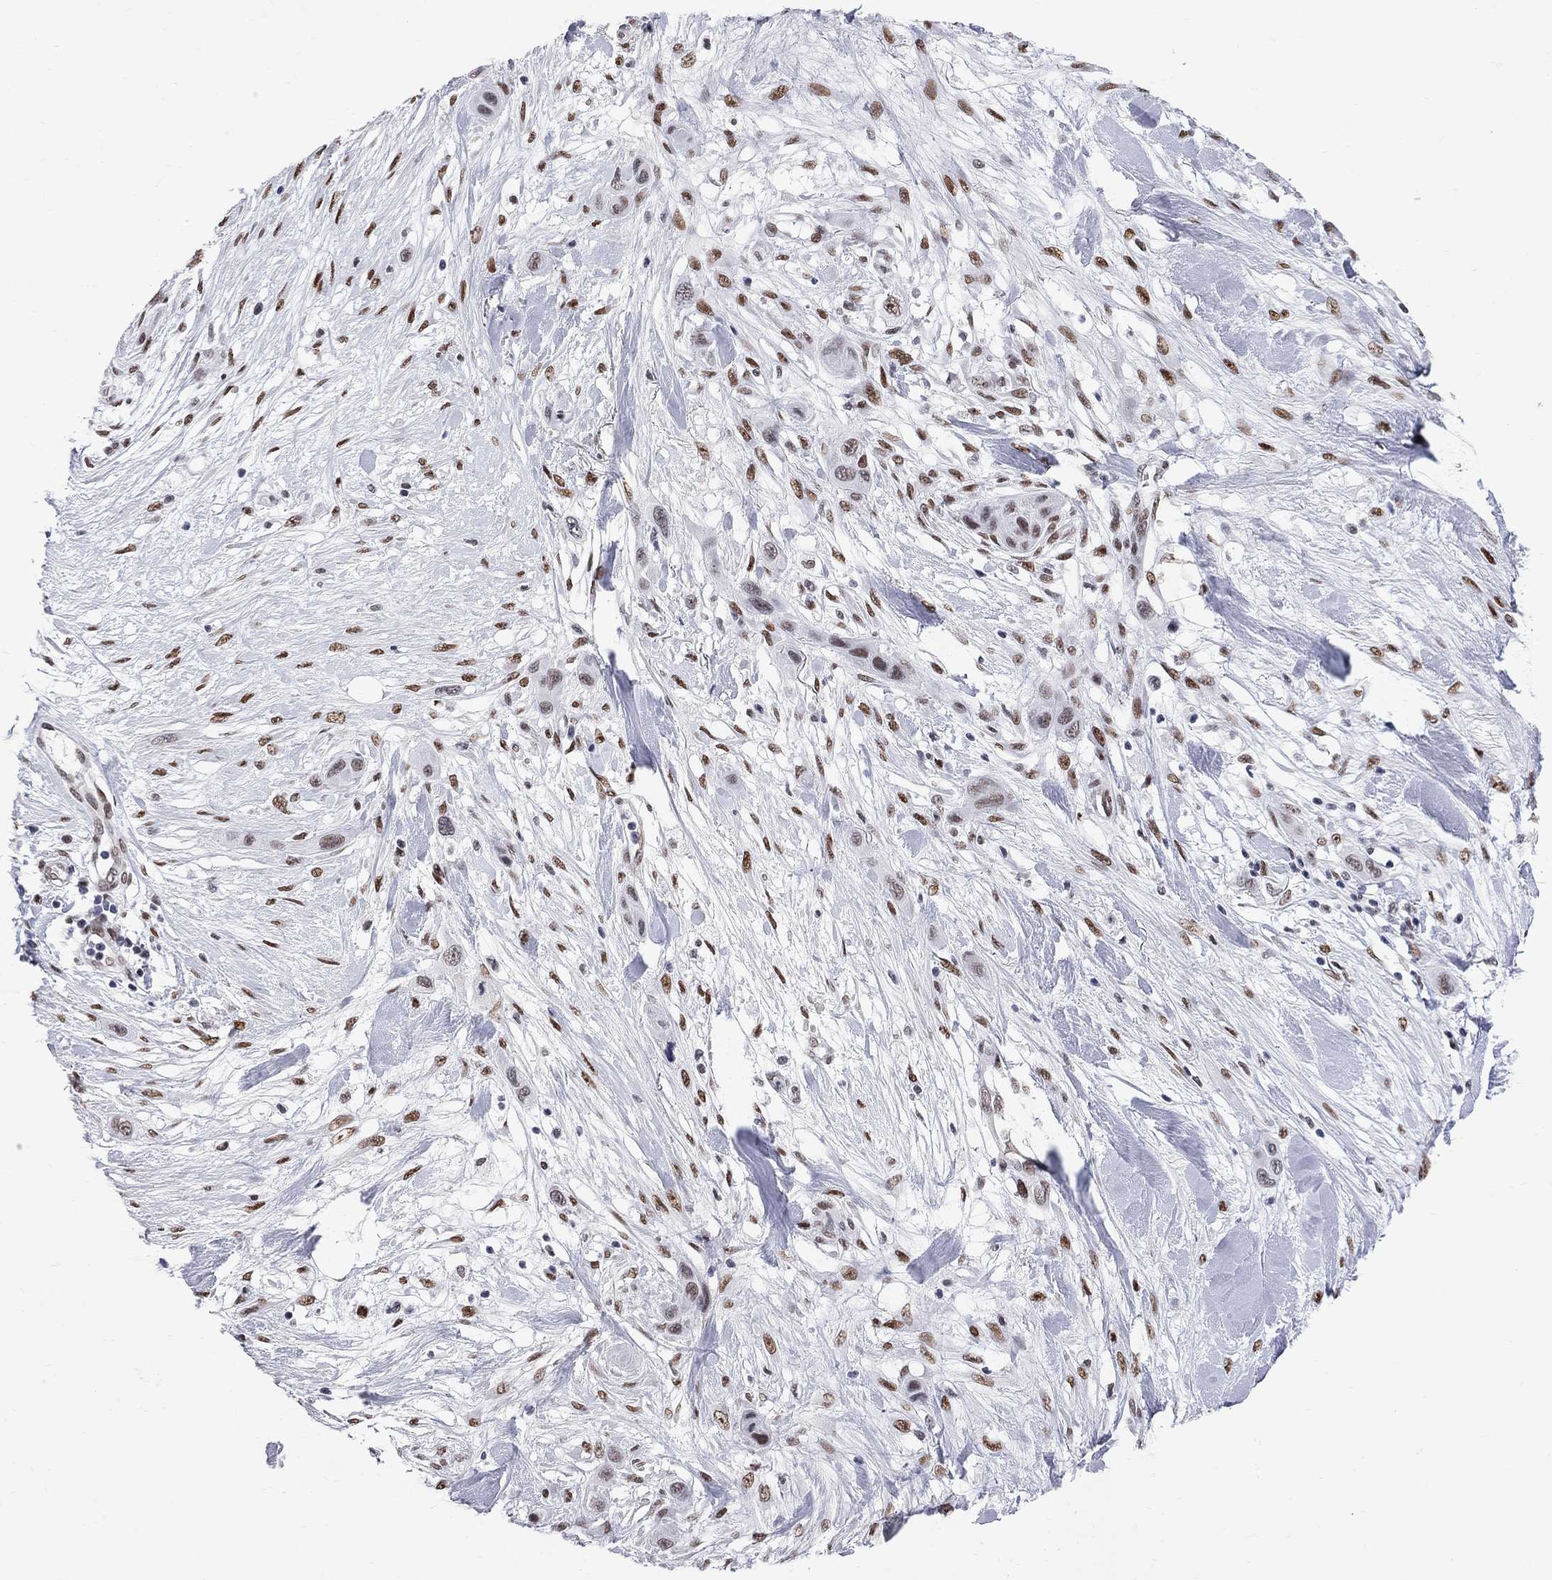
{"staining": {"intensity": "weak", "quantity": "25%-75%", "location": "nuclear"}, "tissue": "skin cancer", "cell_type": "Tumor cells", "image_type": "cancer", "snomed": [{"axis": "morphology", "description": "Squamous cell carcinoma, NOS"}, {"axis": "topography", "description": "Skin"}], "caption": "The histopathology image exhibits staining of skin cancer (squamous cell carcinoma), revealing weak nuclear protein expression (brown color) within tumor cells.", "gene": "ZBTB47", "patient": {"sex": "male", "age": 79}}